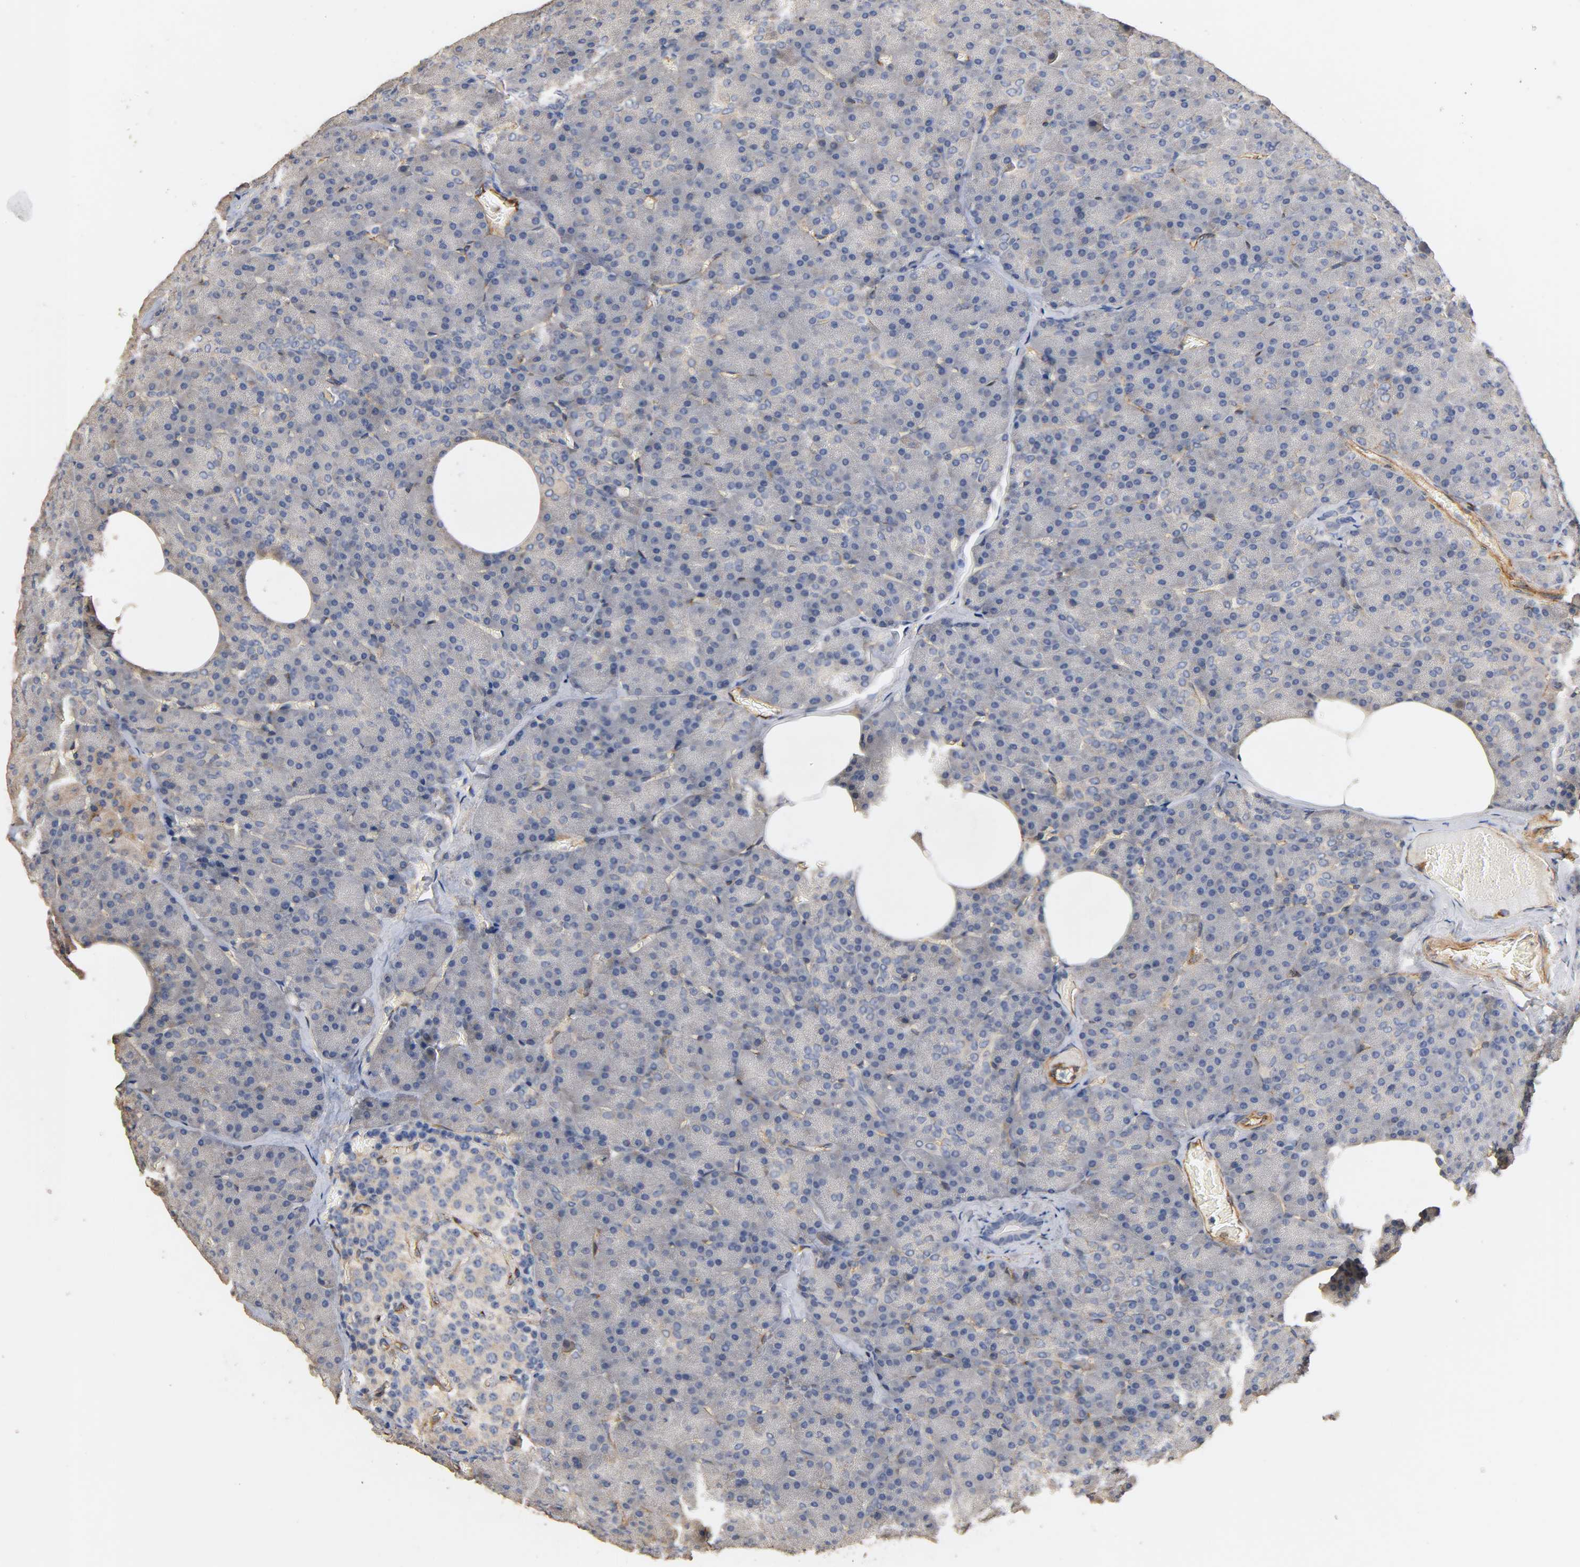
{"staining": {"intensity": "weak", "quantity": "<25%", "location": "cytoplasmic/membranous"}, "tissue": "pancreas", "cell_type": "Exocrine glandular cells", "image_type": "normal", "snomed": [{"axis": "morphology", "description": "Normal tissue, NOS"}, {"axis": "topography", "description": "Pancreas"}], "caption": "Immunohistochemistry of normal human pancreas demonstrates no positivity in exocrine glandular cells. (DAB immunohistochemistry, high magnification).", "gene": "IFITM2", "patient": {"sex": "female", "age": 35}}